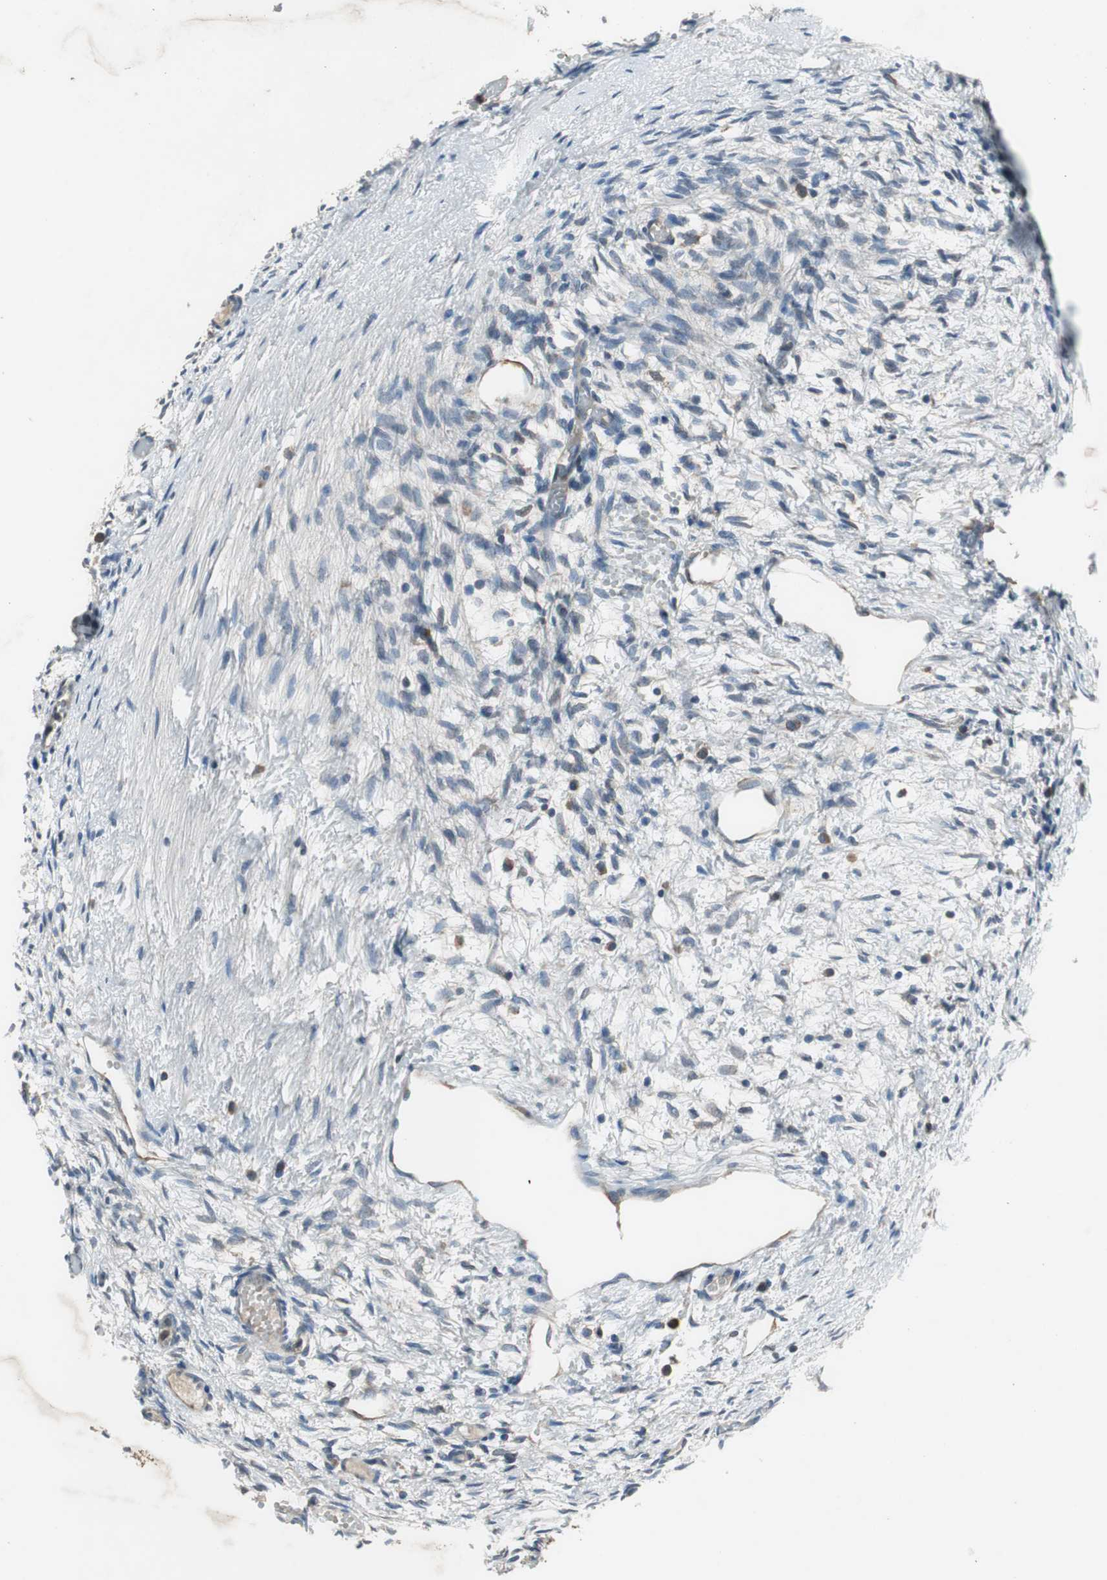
{"staining": {"intensity": "negative", "quantity": "none", "location": "none"}, "tissue": "ovary", "cell_type": "Ovarian stroma cells", "image_type": "normal", "snomed": [{"axis": "morphology", "description": "Normal tissue, NOS"}, {"axis": "topography", "description": "Ovary"}], "caption": "Micrograph shows no protein positivity in ovarian stroma cells of normal ovary.", "gene": "PI4KB", "patient": {"sex": "female", "age": 35}}